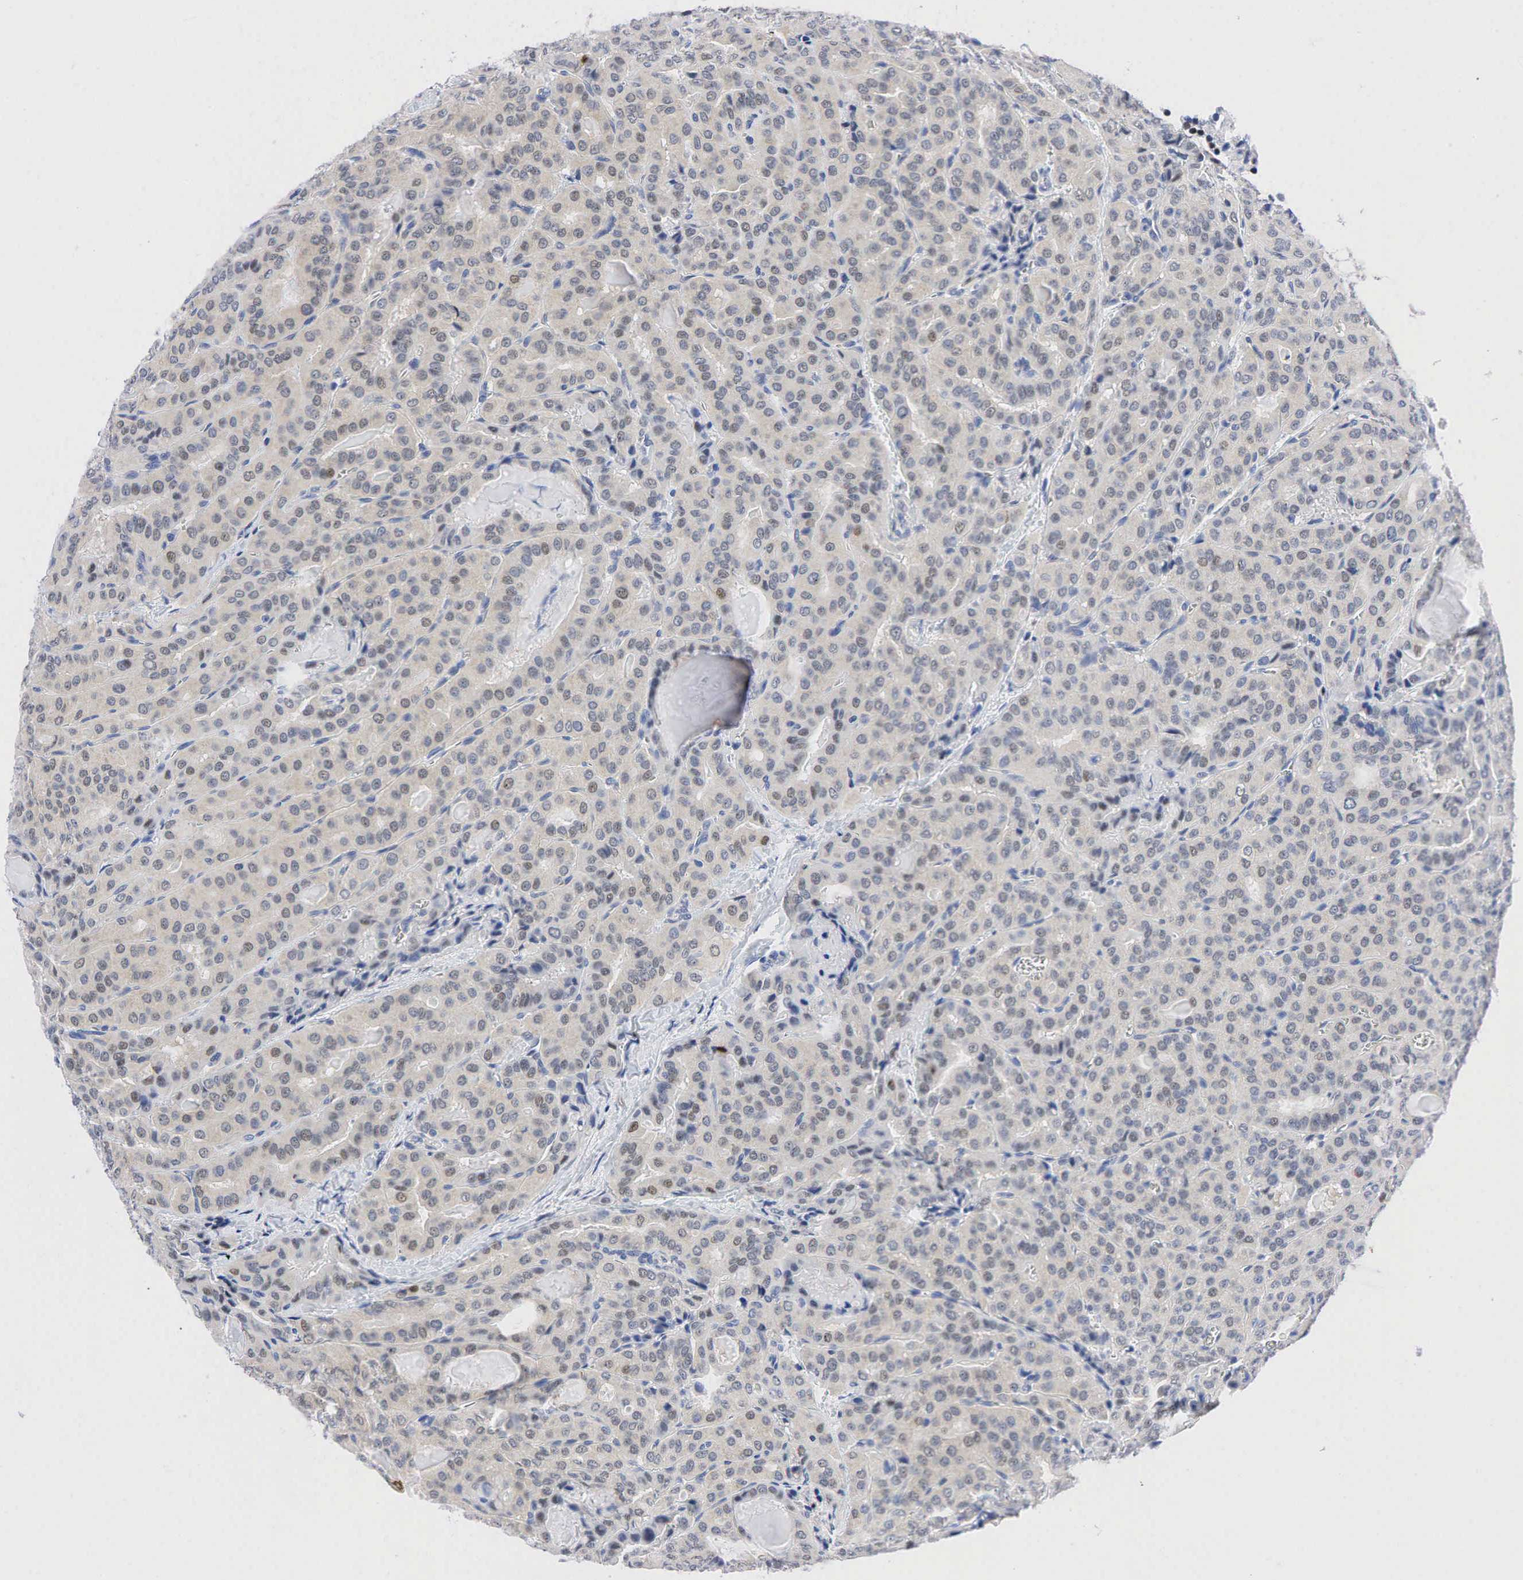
{"staining": {"intensity": "weak", "quantity": "25%-75%", "location": "cytoplasmic/membranous,nuclear"}, "tissue": "thyroid cancer", "cell_type": "Tumor cells", "image_type": "cancer", "snomed": [{"axis": "morphology", "description": "Papillary adenocarcinoma, NOS"}, {"axis": "topography", "description": "Thyroid gland"}], "caption": "Human thyroid cancer (papillary adenocarcinoma) stained for a protein (brown) exhibits weak cytoplasmic/membranous and nuclear positive staining in approximately 25%-75% of tumor cells.", "gene": "PGR", "patient": {"sex": "female", "age": 71}}